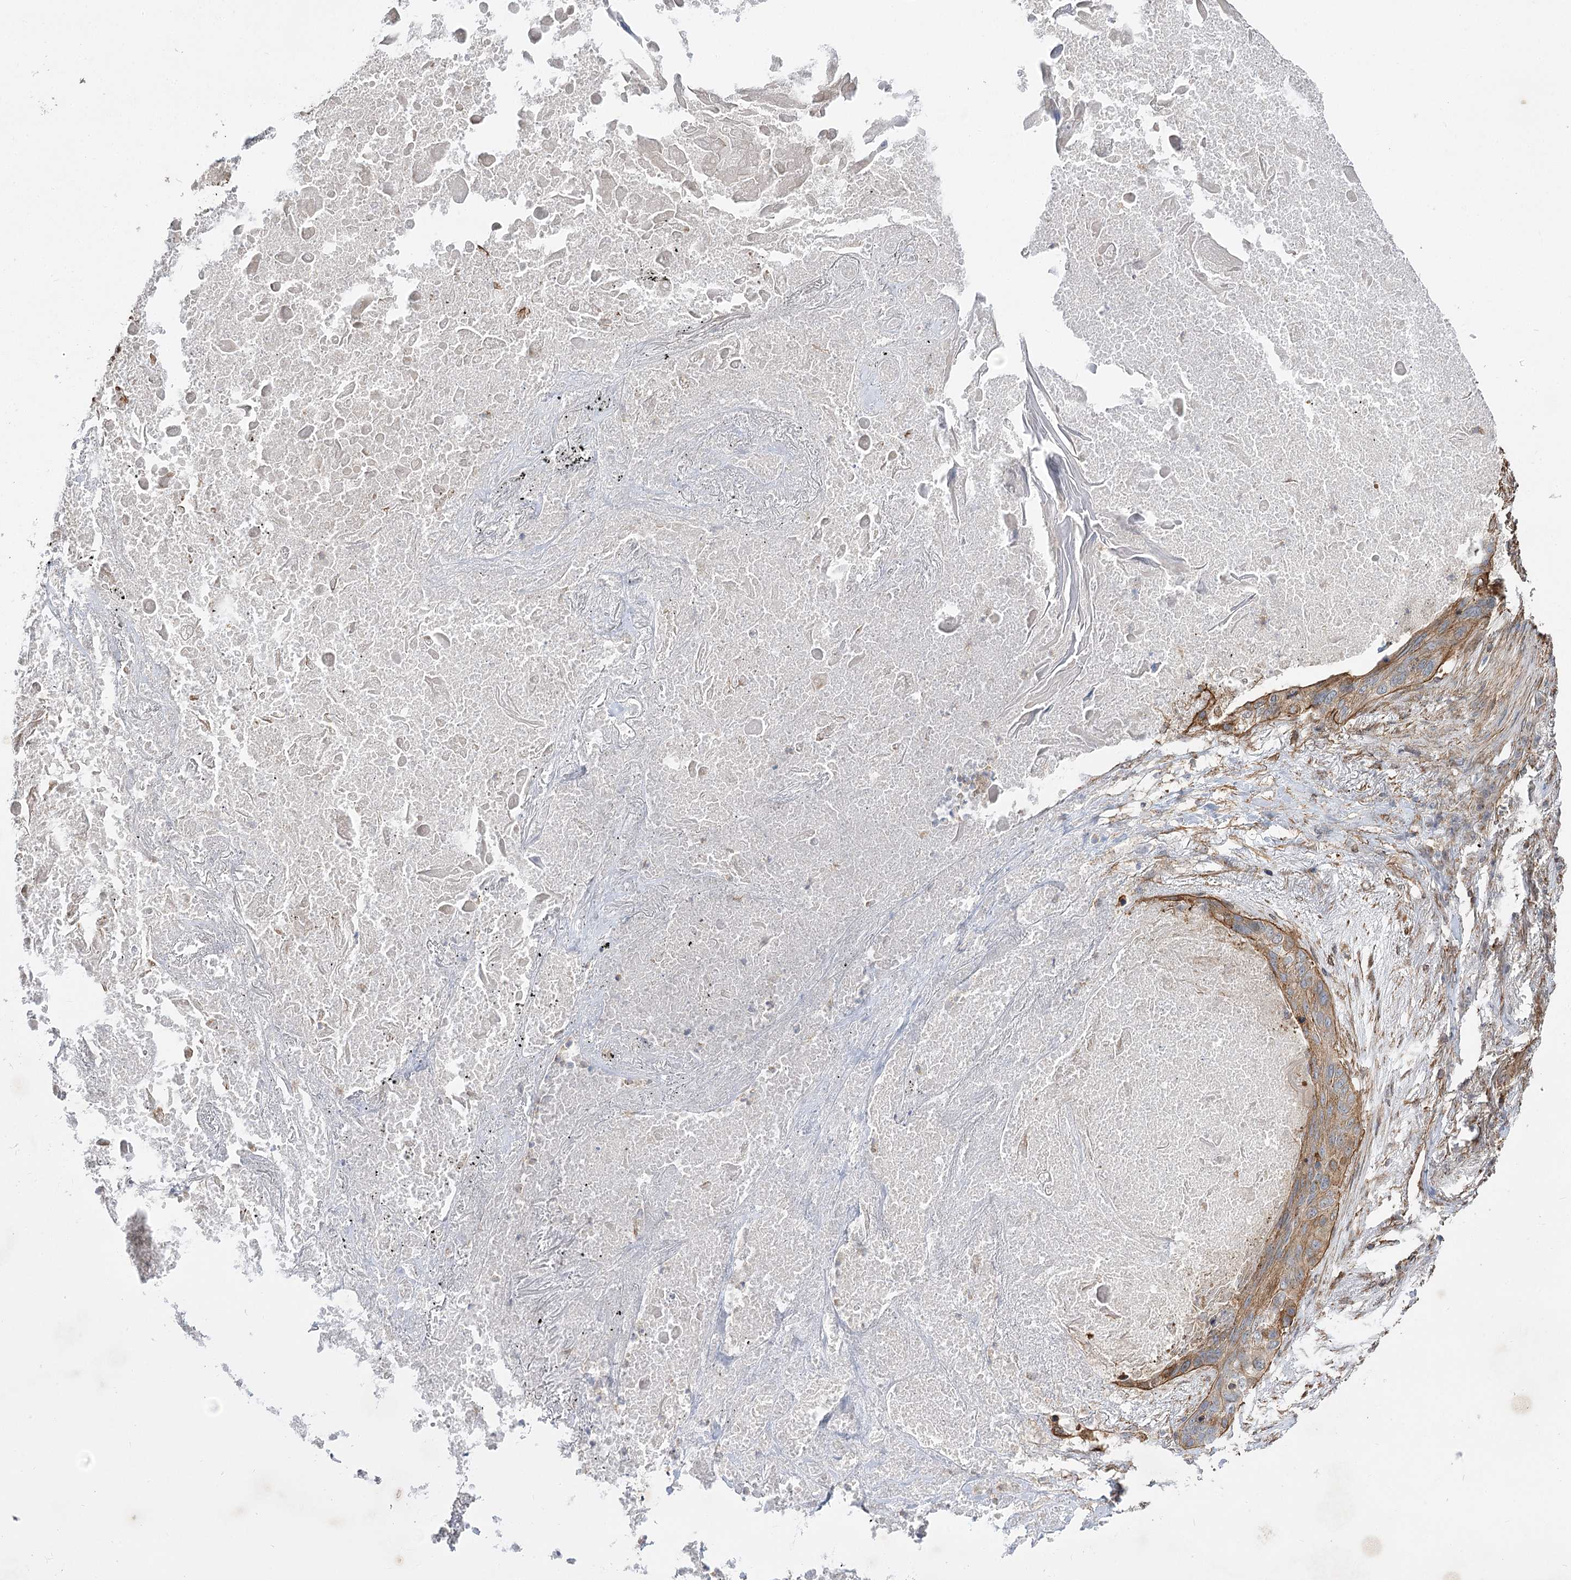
{"staining": {"intensity": "moderate", "quantity": ">75%", "location": "cytoplasmic/membranous"}, "tissue": "lung cancer", "cell_type": "Tumor cells", "image_type": "cancer", "snomed": [{"axis": "morphology", "description": "Squamous cell carcinoma, NOS"}, {"axis": "topography", "description": "Lung"}], "caption": "A histopathology image of human squamous cell carcinoma (lung) stained for a protein shows moderate cytoplasmic/membranous brown staining in tumor cells. Ihc stains the protein in brown and the nuclei are stained blue.", "gene": "SH3BP5L", "patient": {"sex": "female", "age": 63}}